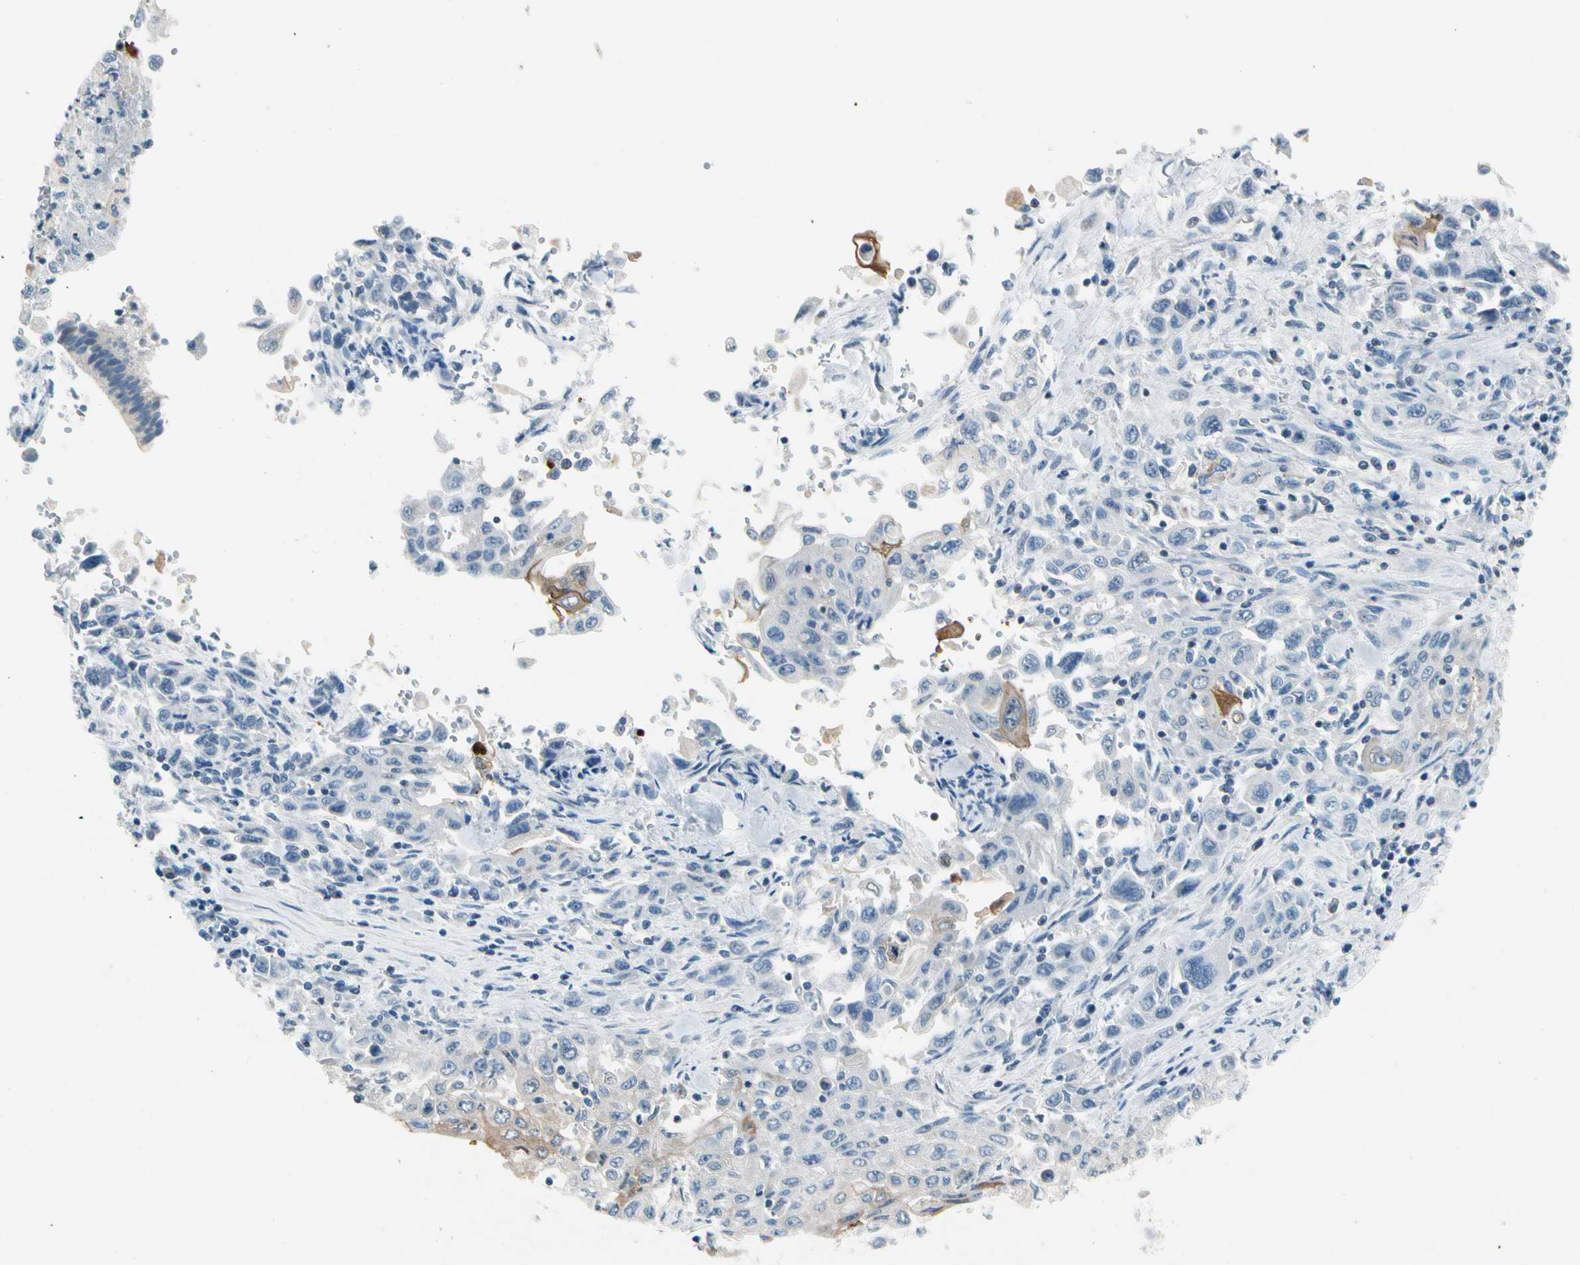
{"staining": {"intensity": "moderate", "quantity": ">75%", "location": "cytoplasmic/membranous"}, "tissue": "pancreatic cancer", "cell_type": "Tumor cells", "image_type": "cancer", "snomed": [{"axis": "morphology", "description": "Adenocarcinoma, NOS"}, {"axis": "topography", "description": "Pancreas"}], "caption": "Protein positivity by IHC exhibits moderate cytoplasmic/membranous staining in about >75% of tumor cells in pancreatic cancer (adenocarcinoma).", "gene": "STK40", "patient": {"sex": "male", "age": 70}}